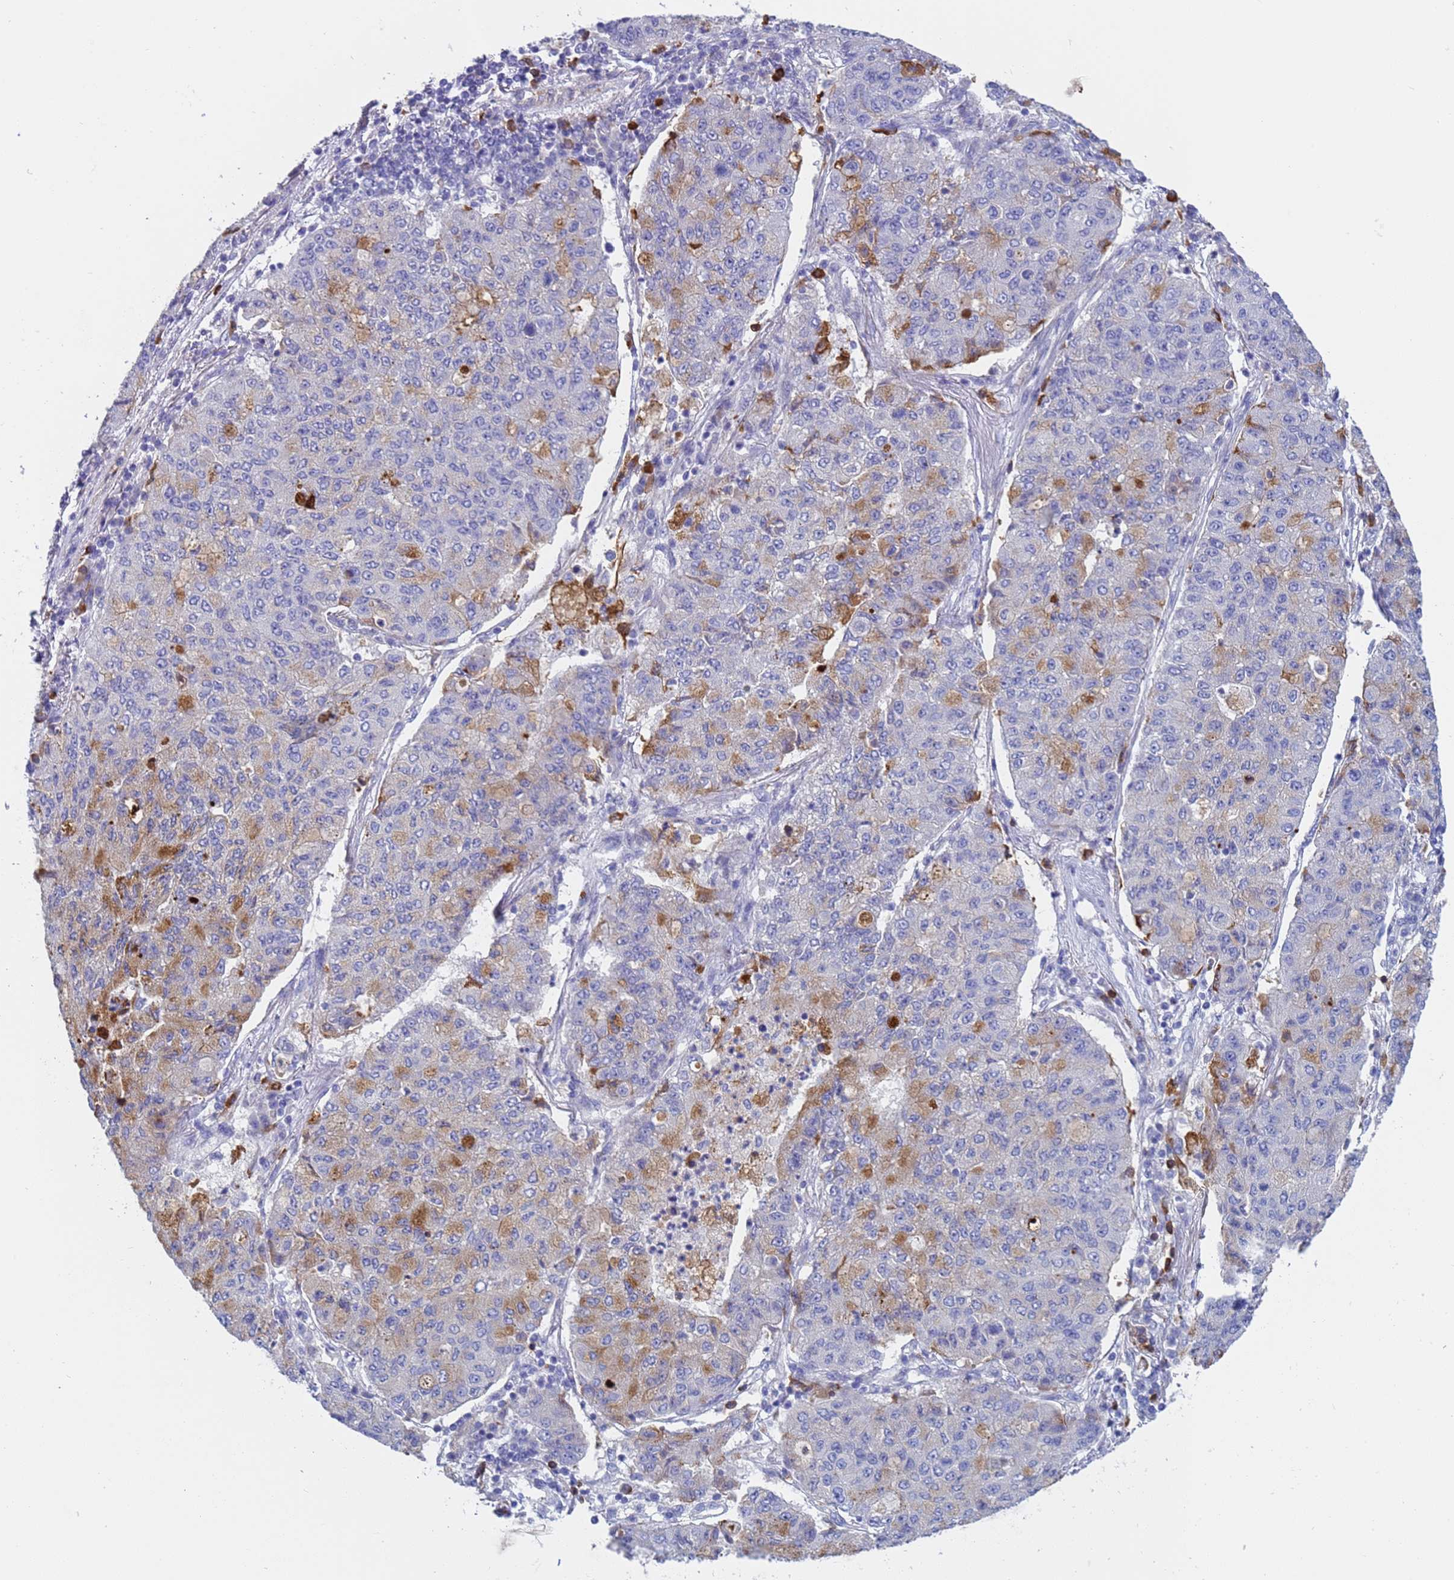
{"staining": {"intensity": "moderate", "quantity": "<25%", "location": "cytoplasmic/membranous"}, "tissue": "lung cancer", "cell_type": "Tumor cells", "image_type": "cancer", "snomed": [{"axis": "morphology", "description": "Squamous cell carcinoma, NOS"}, {"axis": "topography", "description": "Lung"}], "caption": "Brown immunohistochemical staining in lung cancer reveals moderate cytoplasmic/membranous expression in about <25% of tumor cells. The protein is shown in brown color, while the nuclei are stained blue.", "gene": "C4orf46", "patient": {"sex": "male", "age": 74}}